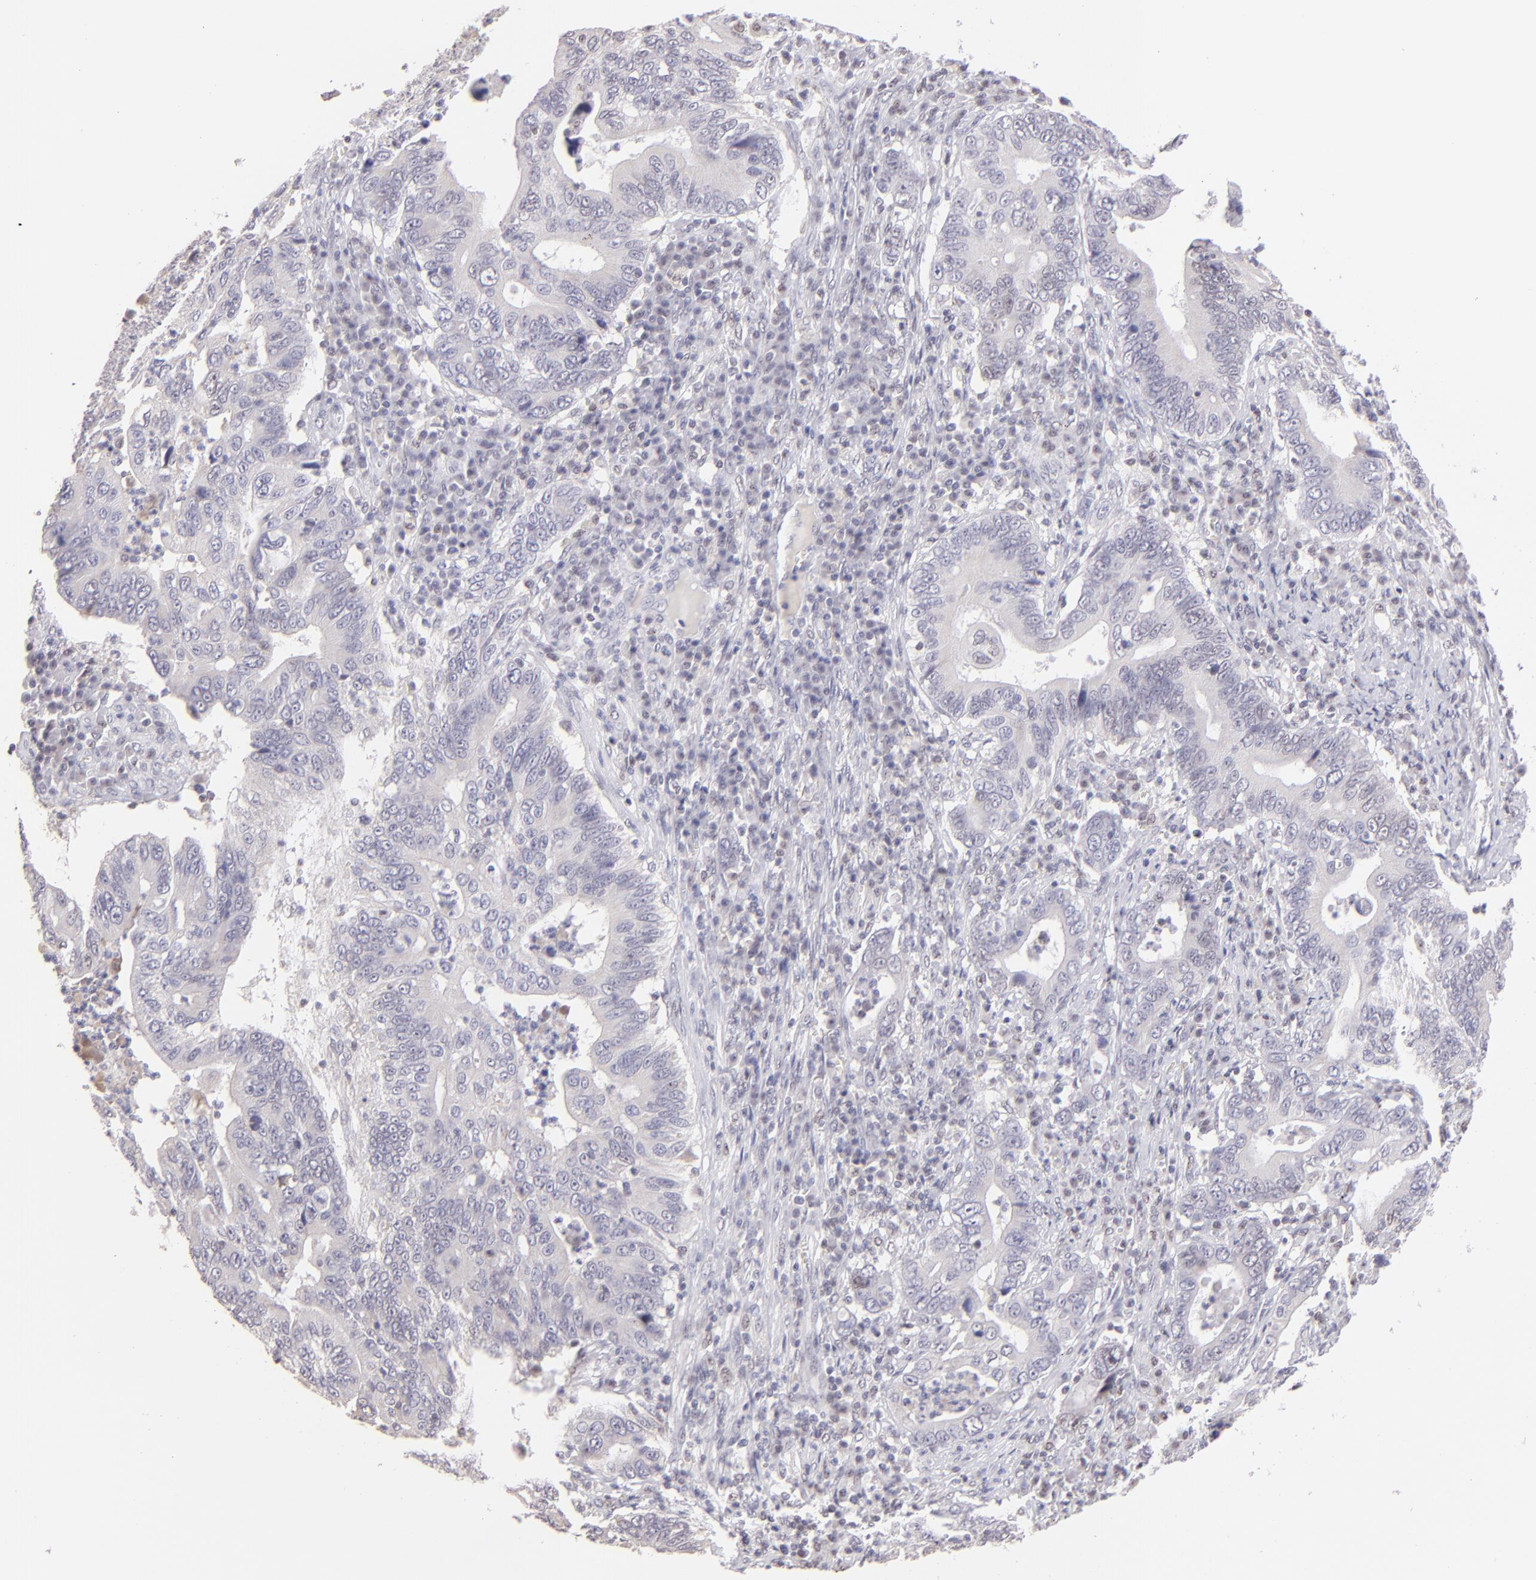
{"staining": {"intensity": "negative", "quantity": "none", "location": "none"}, "tissue": "stomach cancer", "cell_type": "Tumor cells", "image_type": "cancer", "snomed": [{"axis": "morphology", "description": "Adenocarcinoma, NOS"}, {"axis": "topography", "description": "Stomach, upper"}], "caption": "High magnification brightfield microscopy of stomach cancer stained with DAB (brown) and counterstained with hematoxylin (blue): tumor cells show no significant positivity.", "gene": "MAGEA1", "patient": {"sex": "male", "age": 63}}